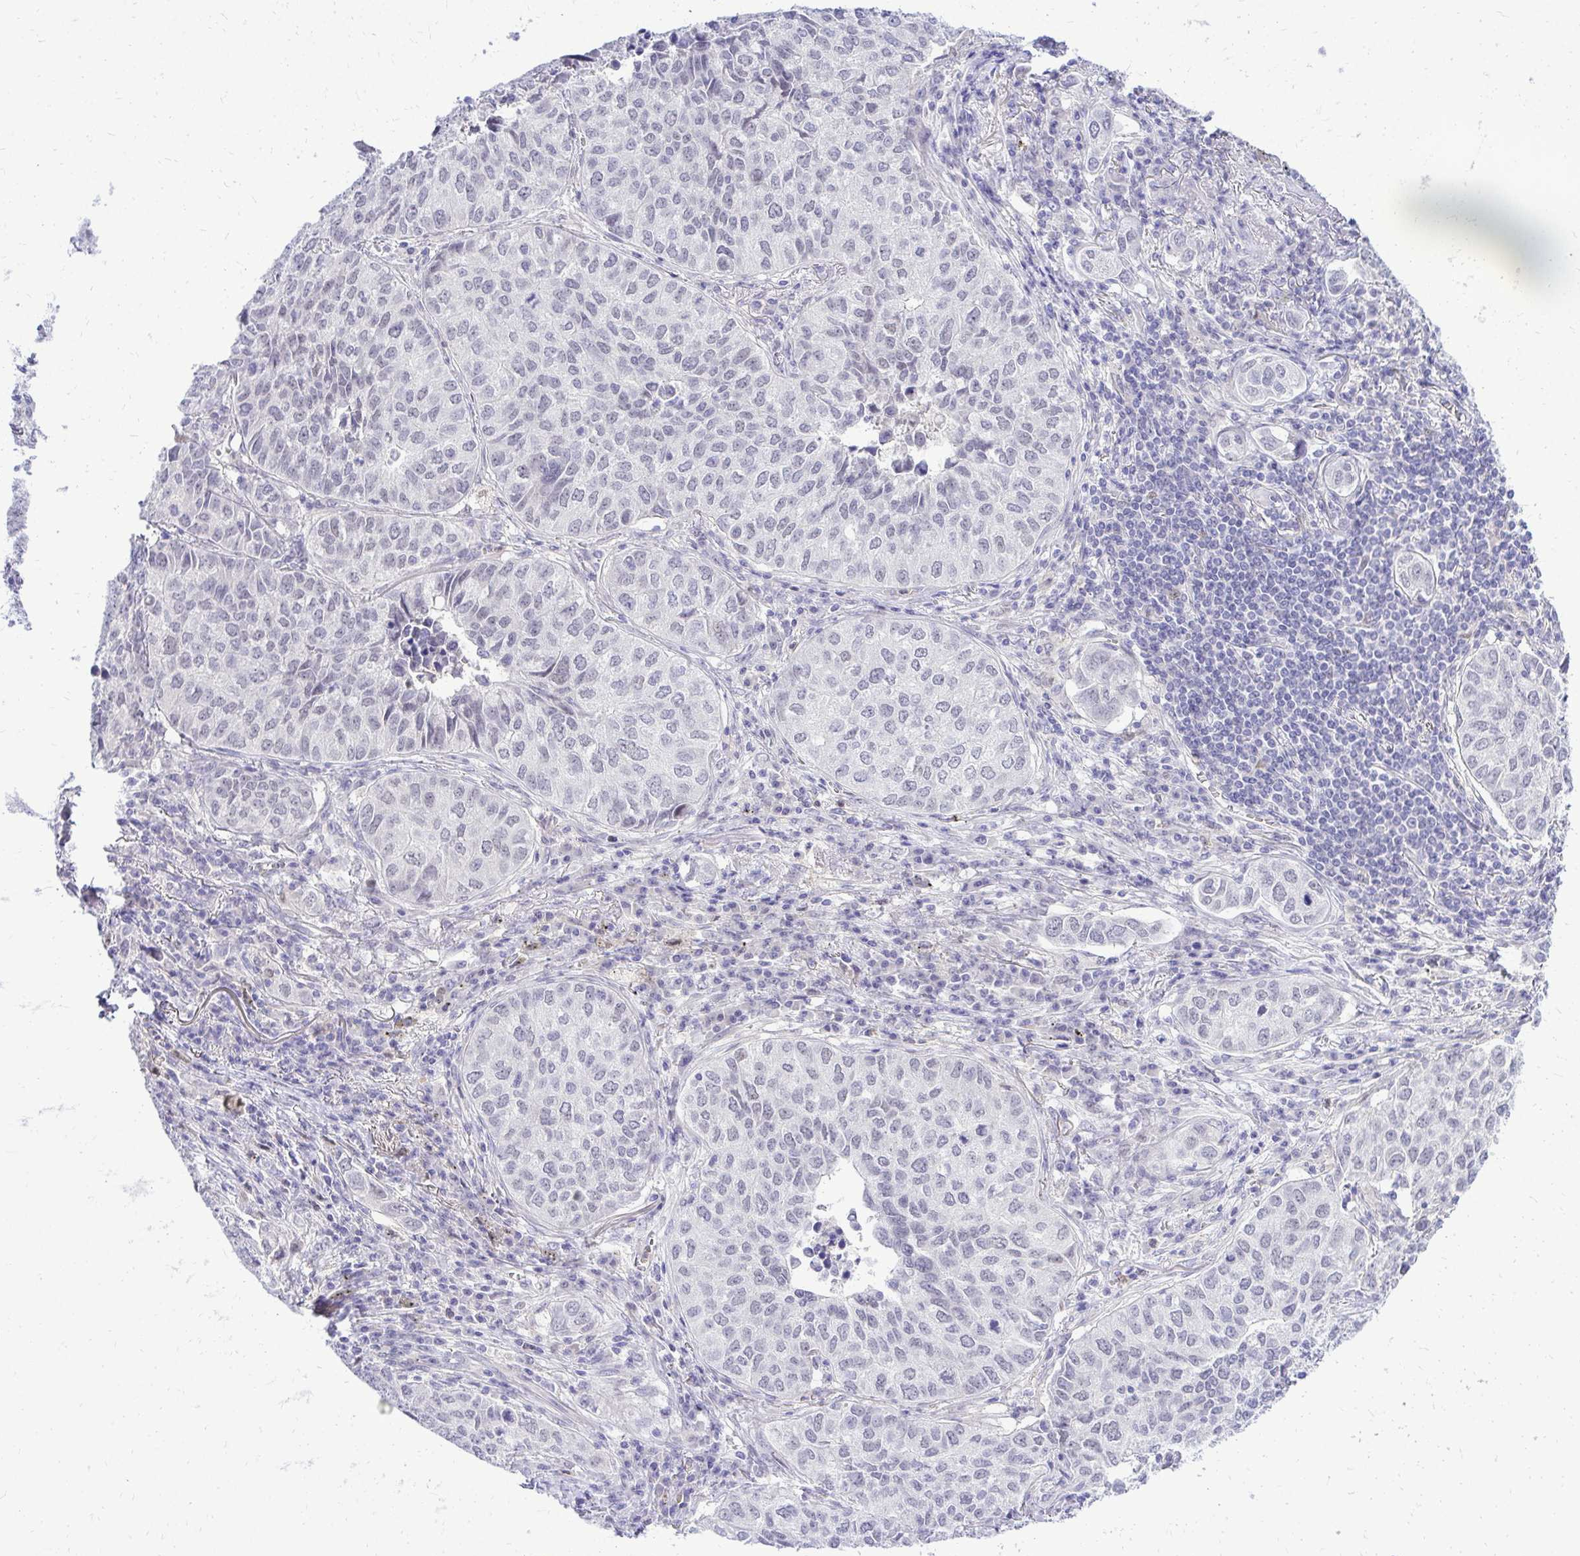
{"staining": {"intensity": "negative", "quantity": "none", "location": "none"}, "tissue": "lung cancer", "cell_type": "Tumor cells", "image_type": "cancer", "snomed": [{"axis": "morphology", "description": "Adenocarcinoma, NOS"}, {"axis": "topography", "description": "Lung"}], "caption": "This is a histopathology image of immunohistochemistry staining of lung cancer, which shows no positivity in tumor cells.", "gene": "ZSWIM9", "patient": {"sex": "female", "age": 50}}